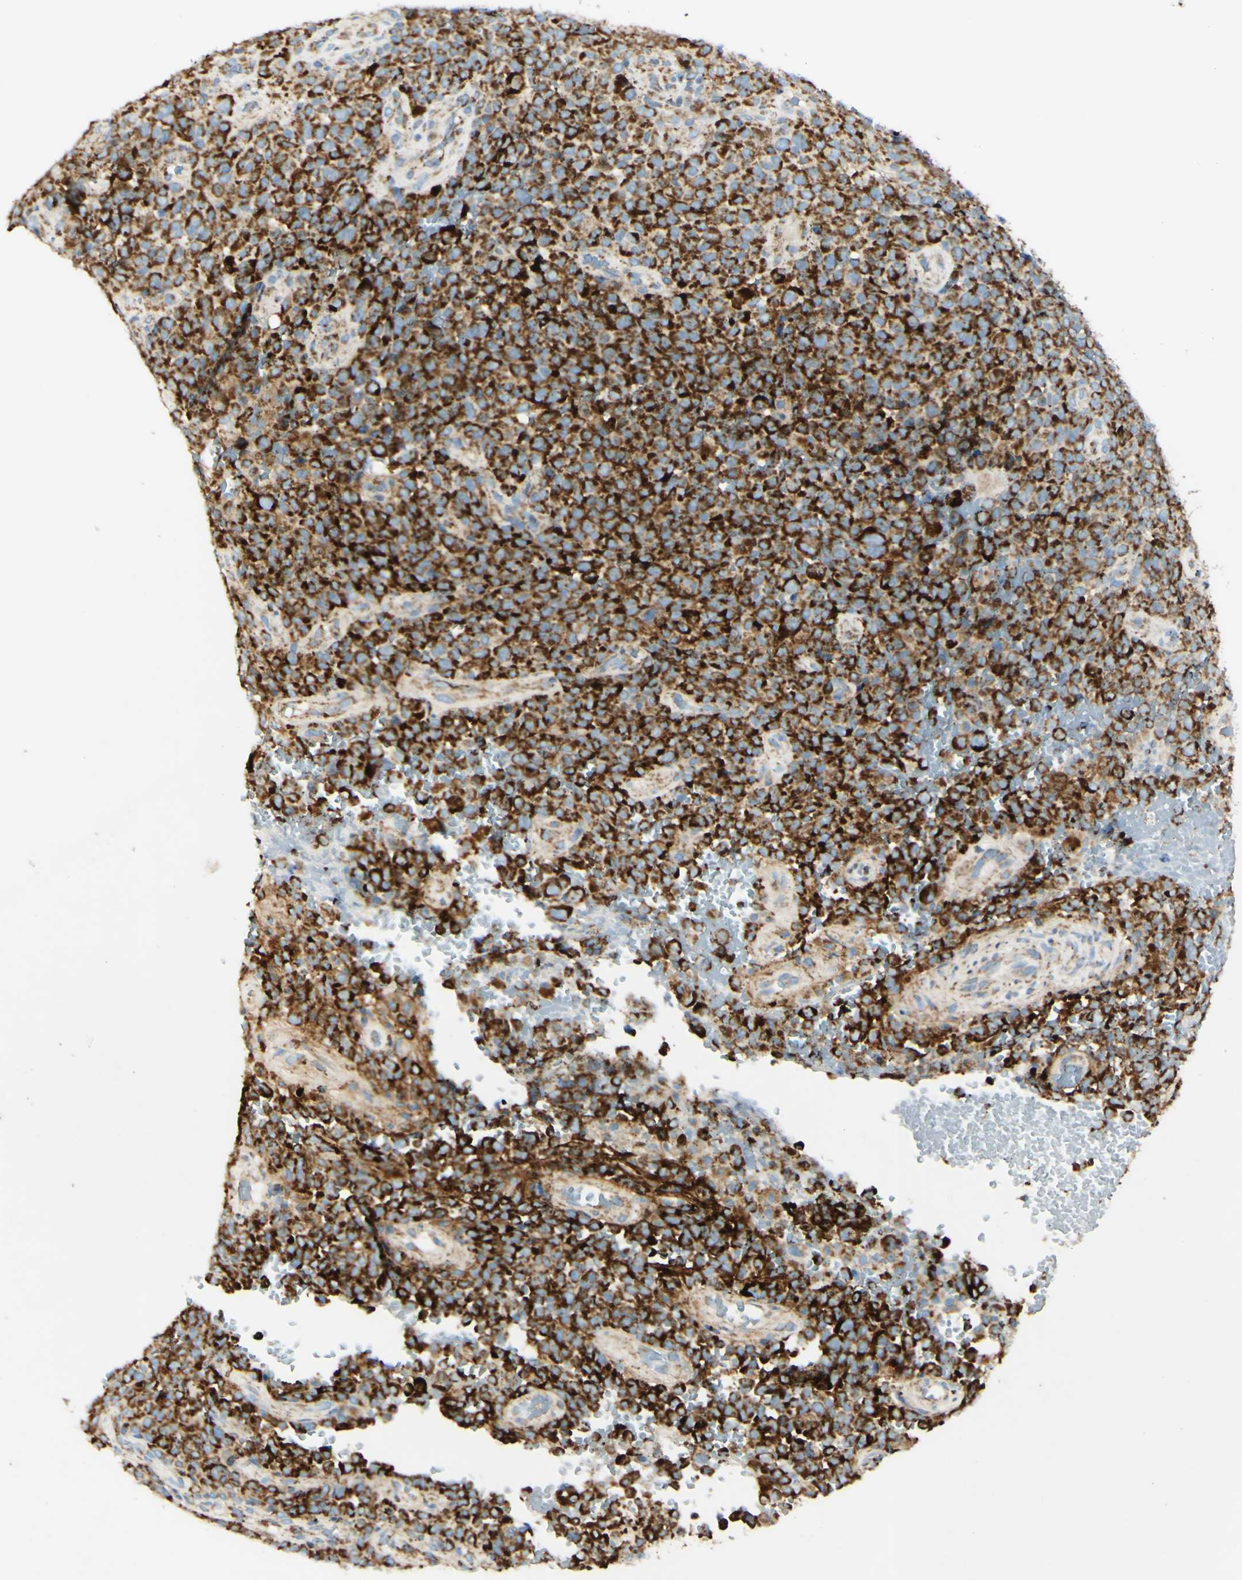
{"staining": {"intensity": "strong", "quantity": ">75%", "location": "cytoplasmic/membranous"}, "tissue": "melanoma", "cell_type": "Tumor cells", "image_type": "cancer", "snomed": [{"axis": "morphology", "description": "Malignant melanoma, NOS"}, {"axis": "topography", "description": "Skin"}], "caption": "This is a micrograph of immunohistochemistry staining of malignant melanoma, which shows strong staining in the cytoplasmic/membranous of tumor cells.", "gene": "OXCT1", "patient": {"sex": "female", "age": 82}}